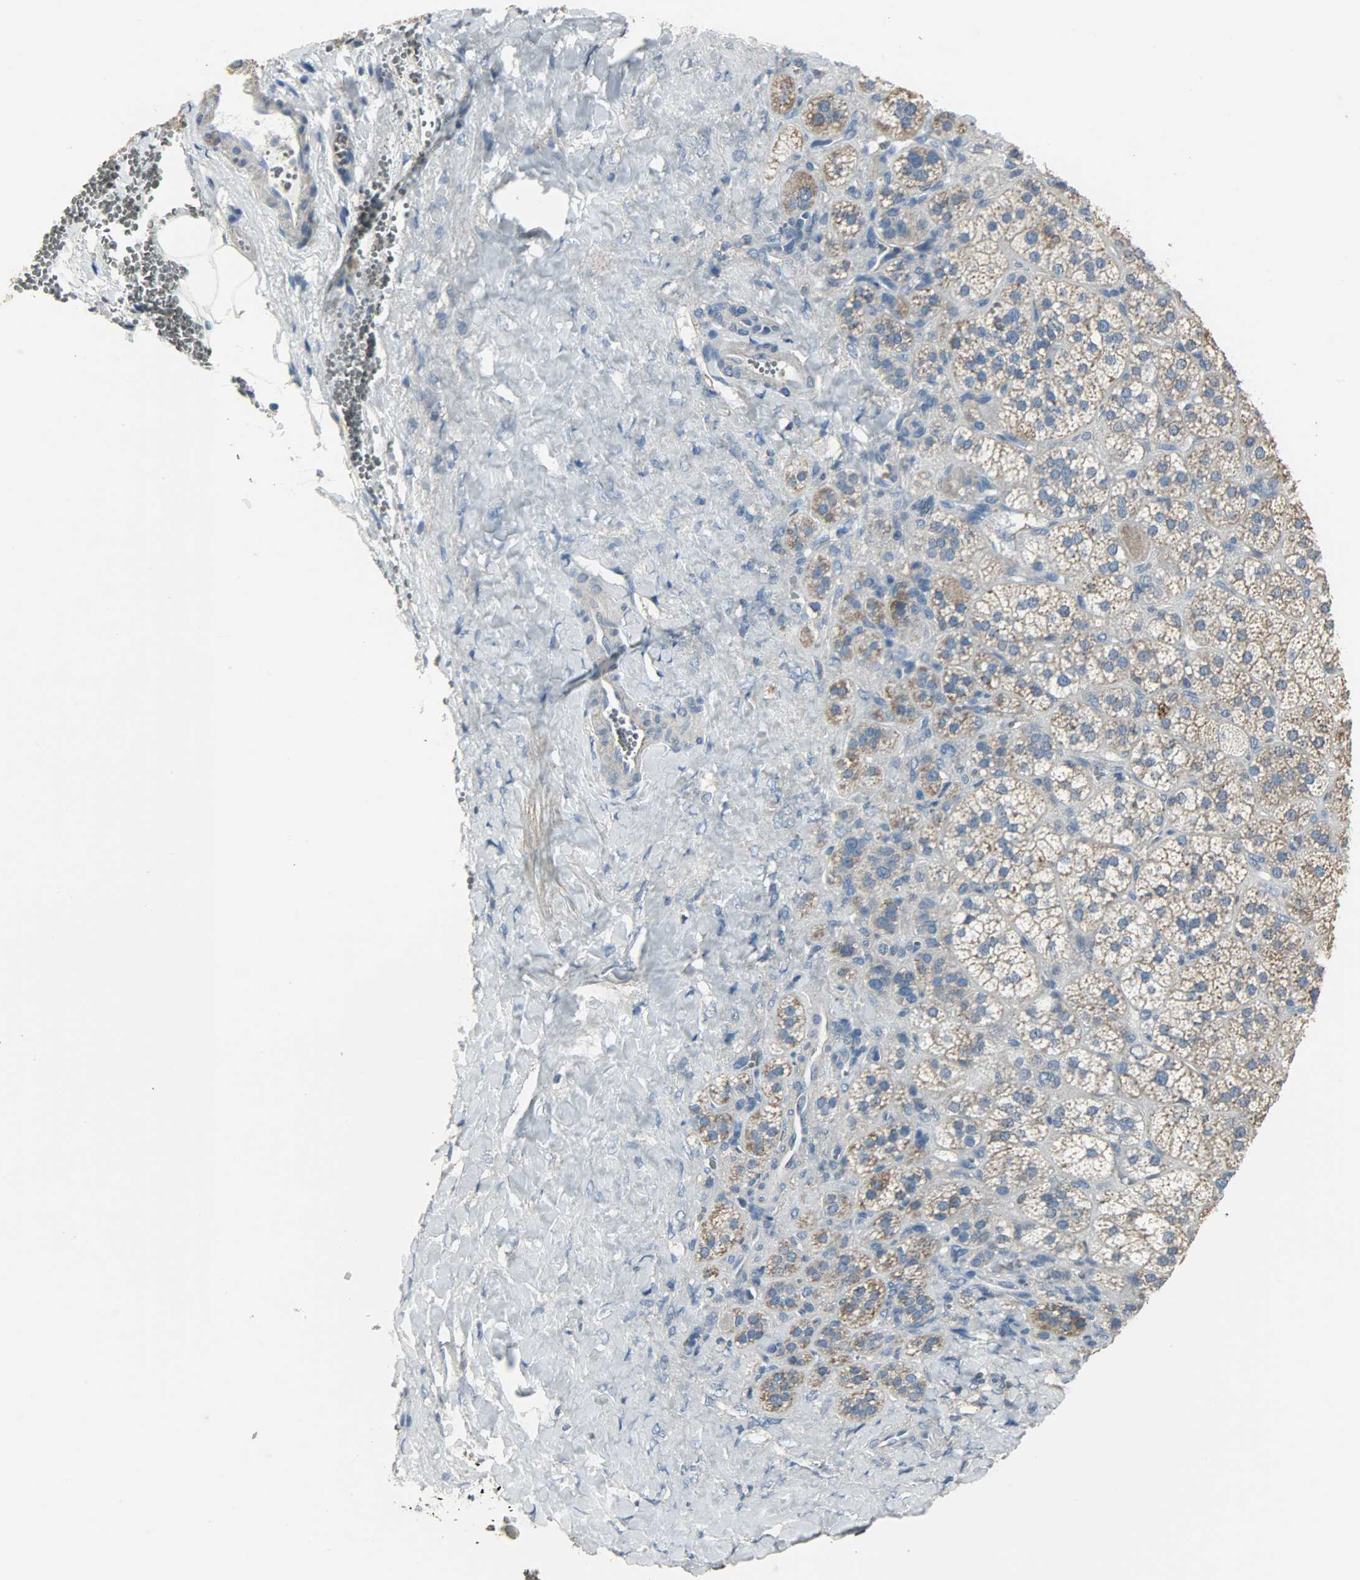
{"staining": {"intensity": "moderate", "quantity": ">75%", "location": "cytoplasmic/membranous"}, "tissue": "adrenal gland", "cell_type": "Glandular cells", "image_type": "normal", "snomed": [{"axis": "morphology", "description": "Normal tissue, NOS"}, {"axis": "topography", "description": "Adrenal gland"}], "caption": "High-power microscopy captured an IHC histopathology image of unremarkable adrenal gland, revealing moderate cytoplasmic/membranous positivity in approximately >75% of glandular cells.", "gene": "DNAJA4", "patient": {"sex": "female", "age": 71}}